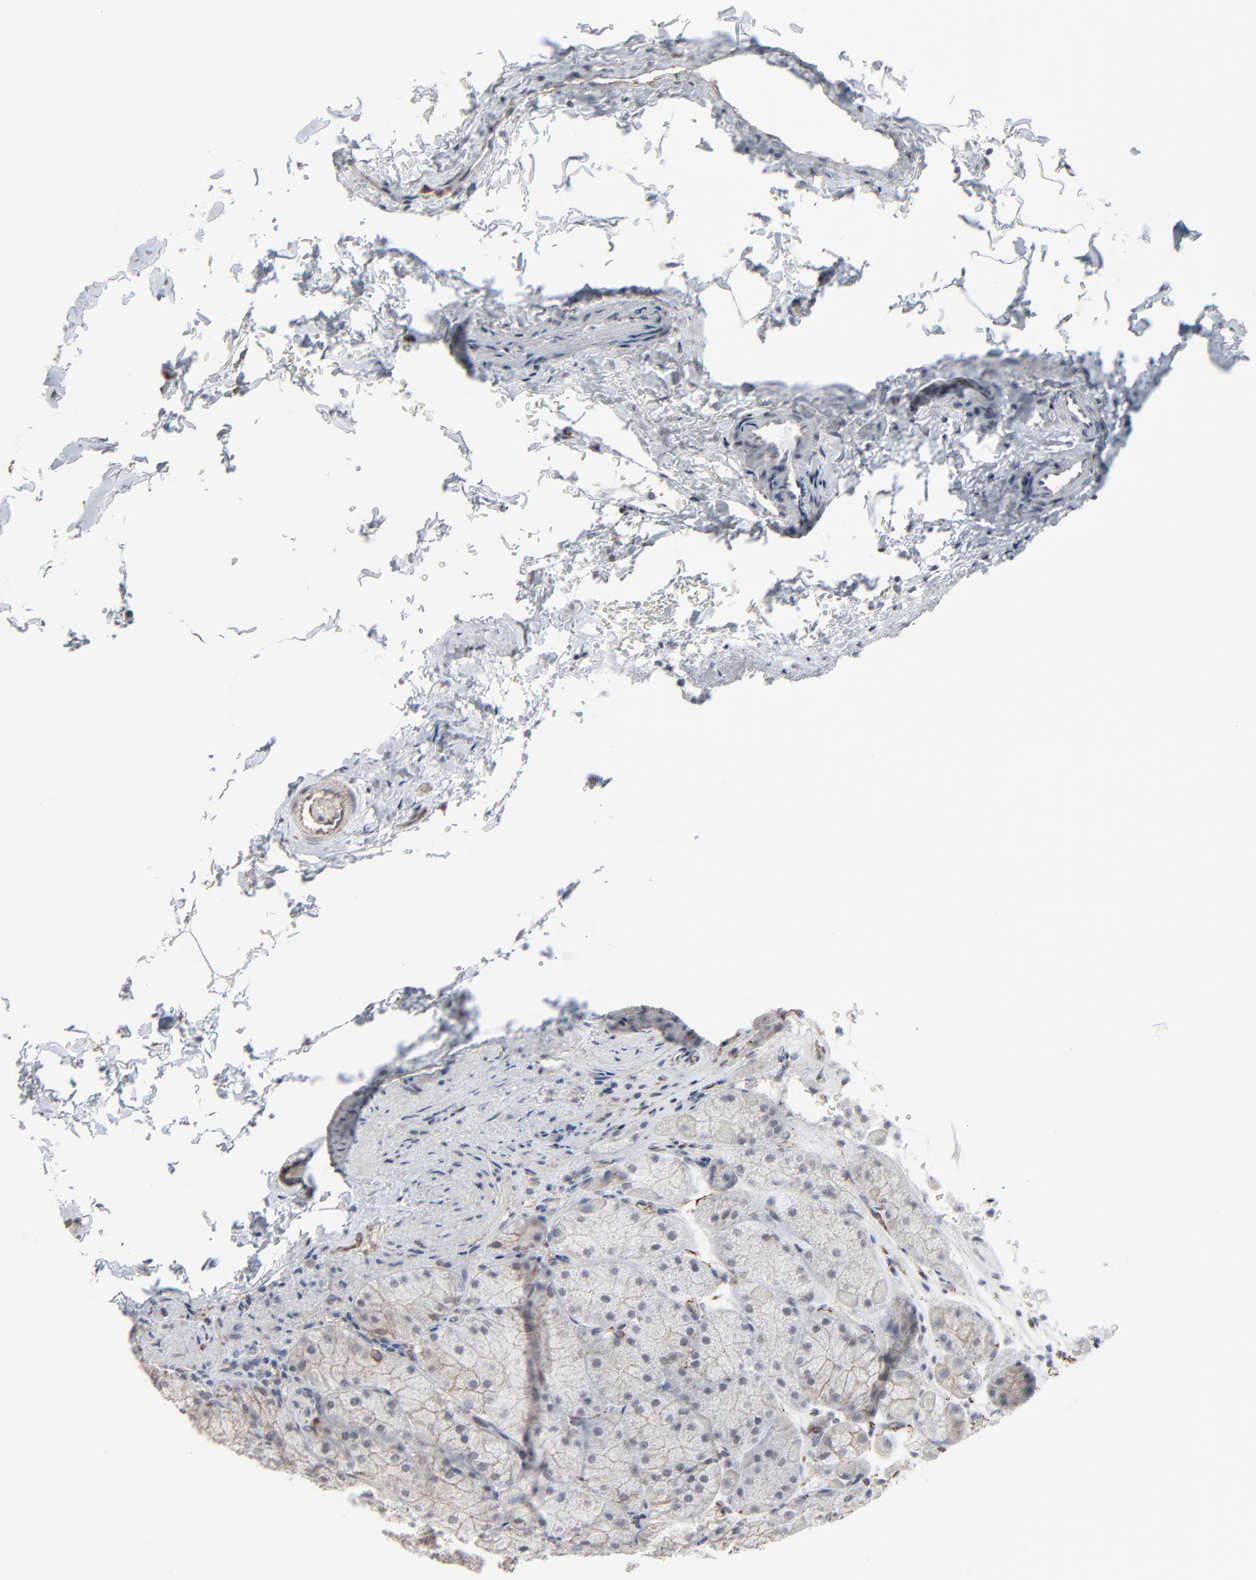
{"staining": {"intensity": "weak", "quantity": ">75%", "location": "cytoplasmic/membranous"}, "tissue": "stomach", "cell_type": "Glandular cells", "image_type": "normal", "snomed": [{"axis": "morphology", "description": "Normal tissue, NOS"}, {"axis": "topography", "description": "Stomach, upper"}], "caption": "This histopathology image demonstrates immunohistochemistry (IHC) staining of normal stomach, with low weak cytoplasmic/membranous staining in approximately >75% of glandular cells.", "gene": "CTNND1", "patient": {"sex": "female", "age": 56}}